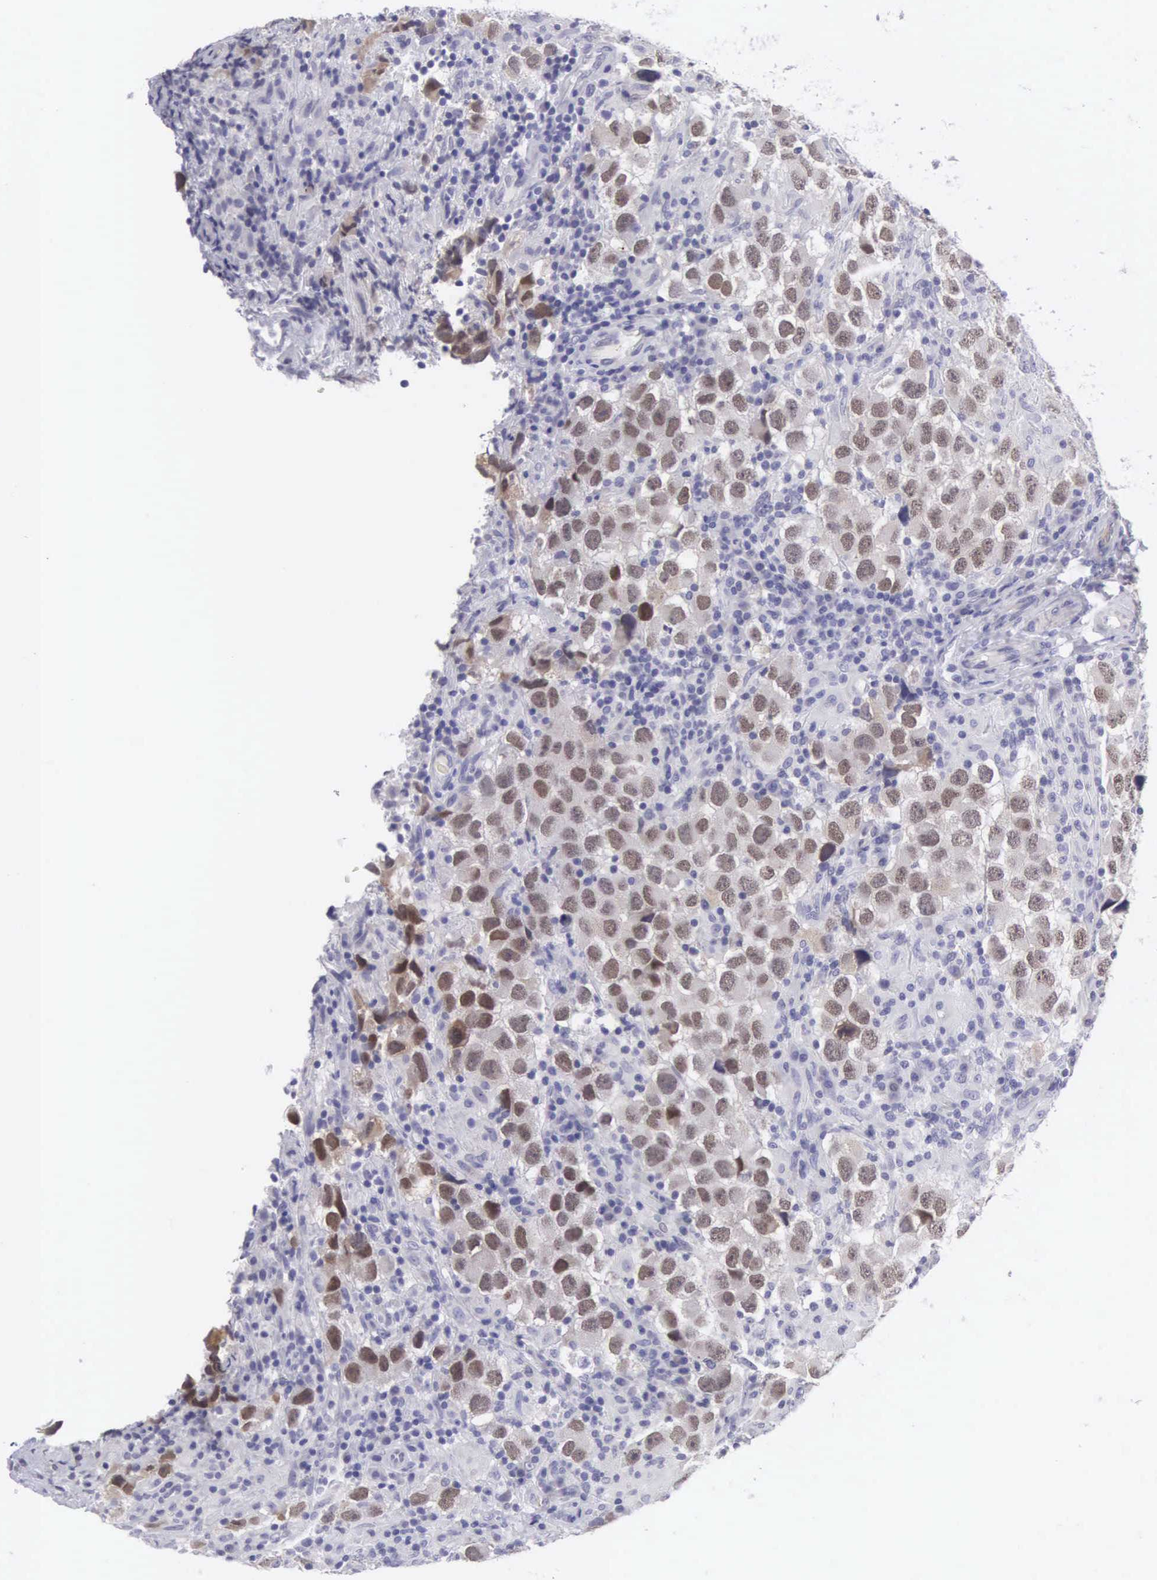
{"staining": {"intensity": "moderate", "quantity": ">75%", "location": "cytoplasmic/membranous,nuclear"}, "tissue": "testis cancer", "cell_type": "Tumor cells", "image_type": "cancer", "snomed": [{"axis": "morphology", "description": "Carcinoma, Embryonal, NOS"}, {"axis": "topography", "description": "Testis"}], "caption": "Moderate cytoplasmic/membranous and nuclear protein staining is appreciated in approximately >75% of tumor cells in testis cancer (embryonal carcinoma).", "gene": "SOX11", "patient": {"sex": "male", "age": 21}}